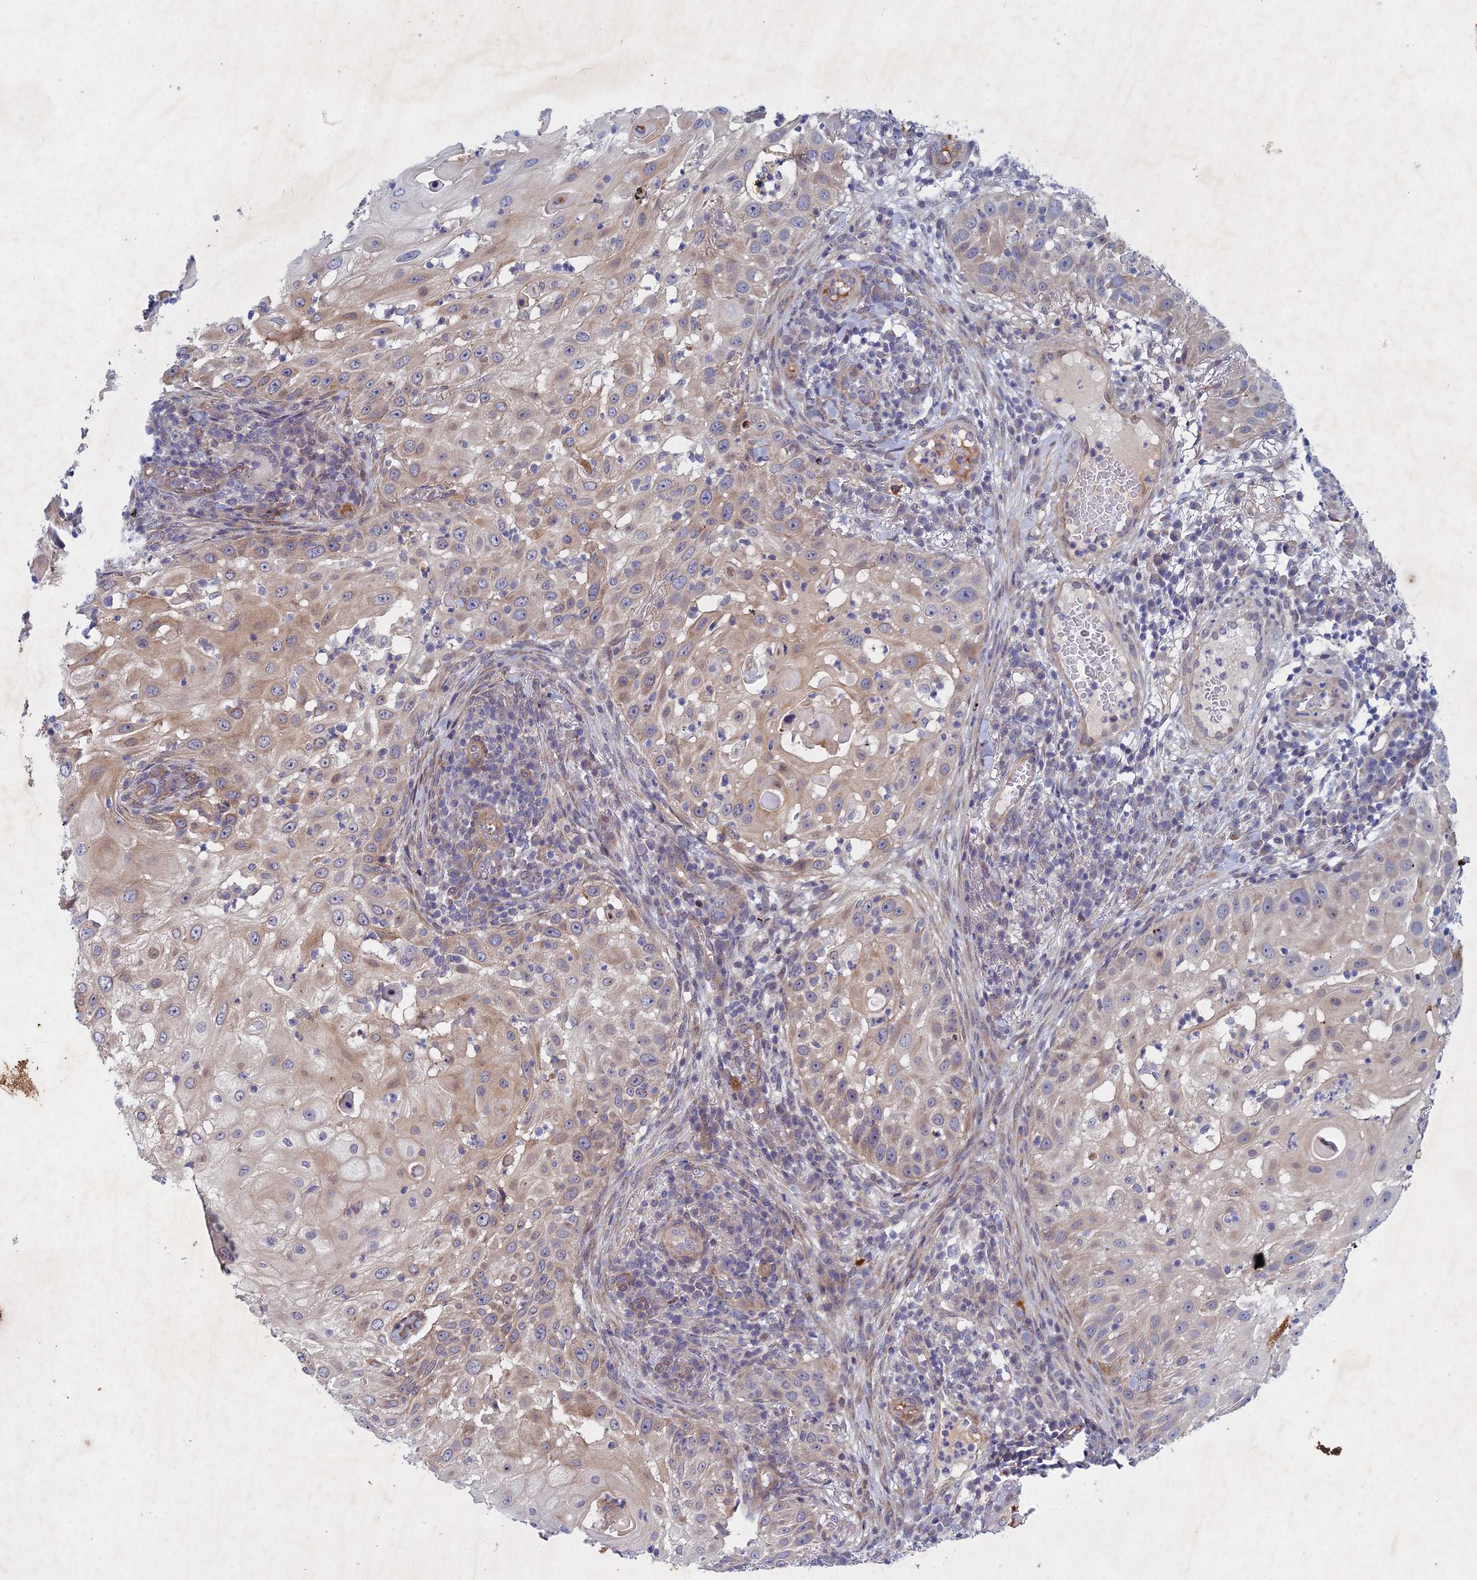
{"staining": {"intensity": "weak", "quantity": "25%-75%", "location": "cytoplasmic/membranous"}, "tissue": "skin cancer", "cell_type": "Tumor cells", "image_type": "cancer", "snomed": [{"axis": "morphology", "description": "Squamous cell carcinoma, NOS"}, {"axis": "topography", "description": "Skin"}], "caption": "Protein analysis of skin cancer tissue demonstrates weak cytoplasmic/membranous positivity in about 25%-75% of tumor cells.", "gene": "PTHLH", "patient": {"sex": "female", "age": 44}}